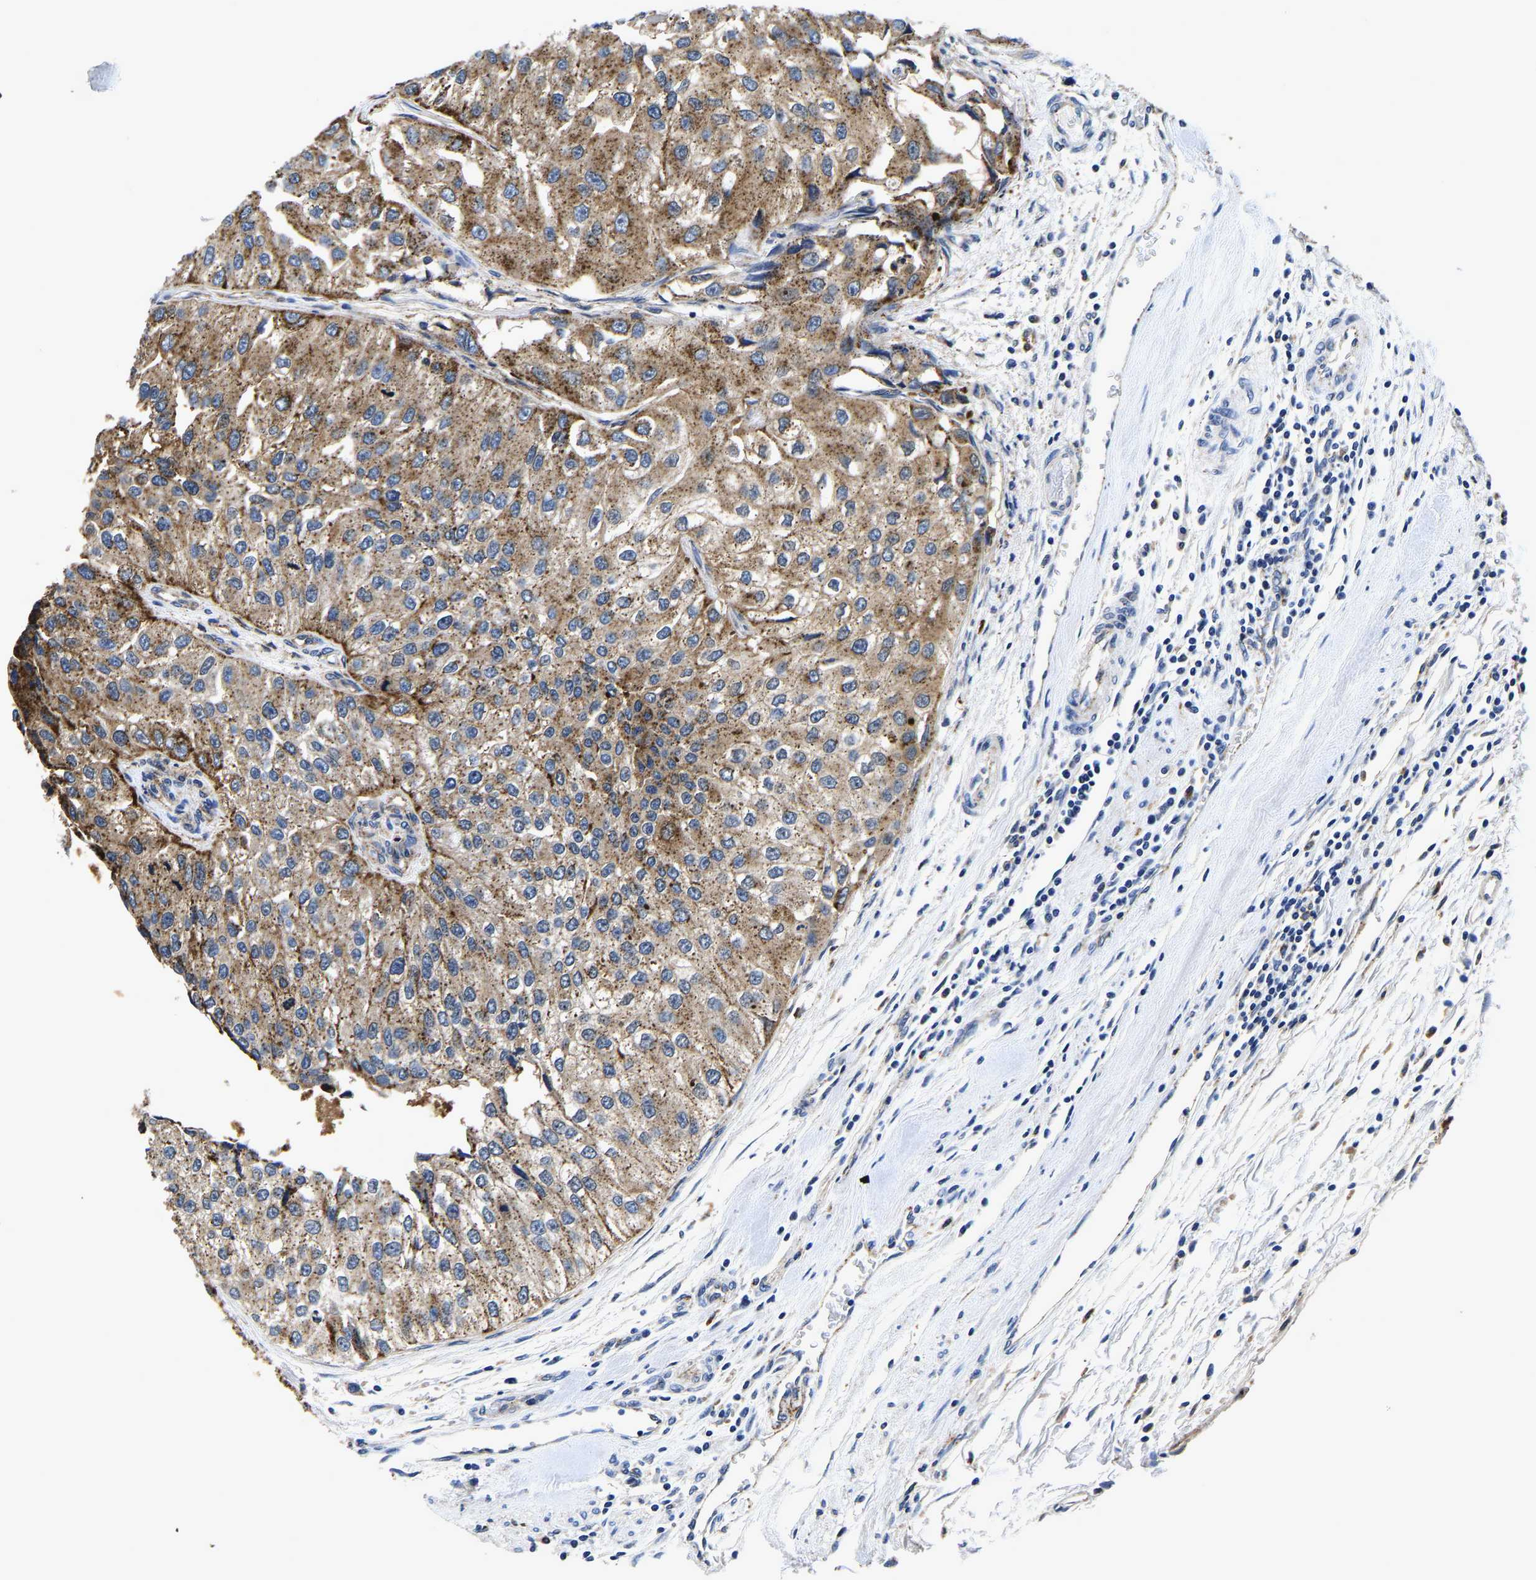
{"staining": {"intensity": "strong", "quantity": ">75%", "location": "cytoplasmic/membranous"}, "tissue": "urothelial cancer", "cell_type": "Tumor cells", "image_type": "cancer", "snomed": [{"axis": "morphology", "description": "Urothelial carcinoma, High grade"}, {"axis": "topography", "description": "Kidney"}, {"axis": "topography", "description": "Urinary bladder"}], "caption": "Urothelial cancer stained with a protein marker reveals strong staining in tumor cells.", "gene": "GRN", "patient": {"sex": "male", "age": 77}}